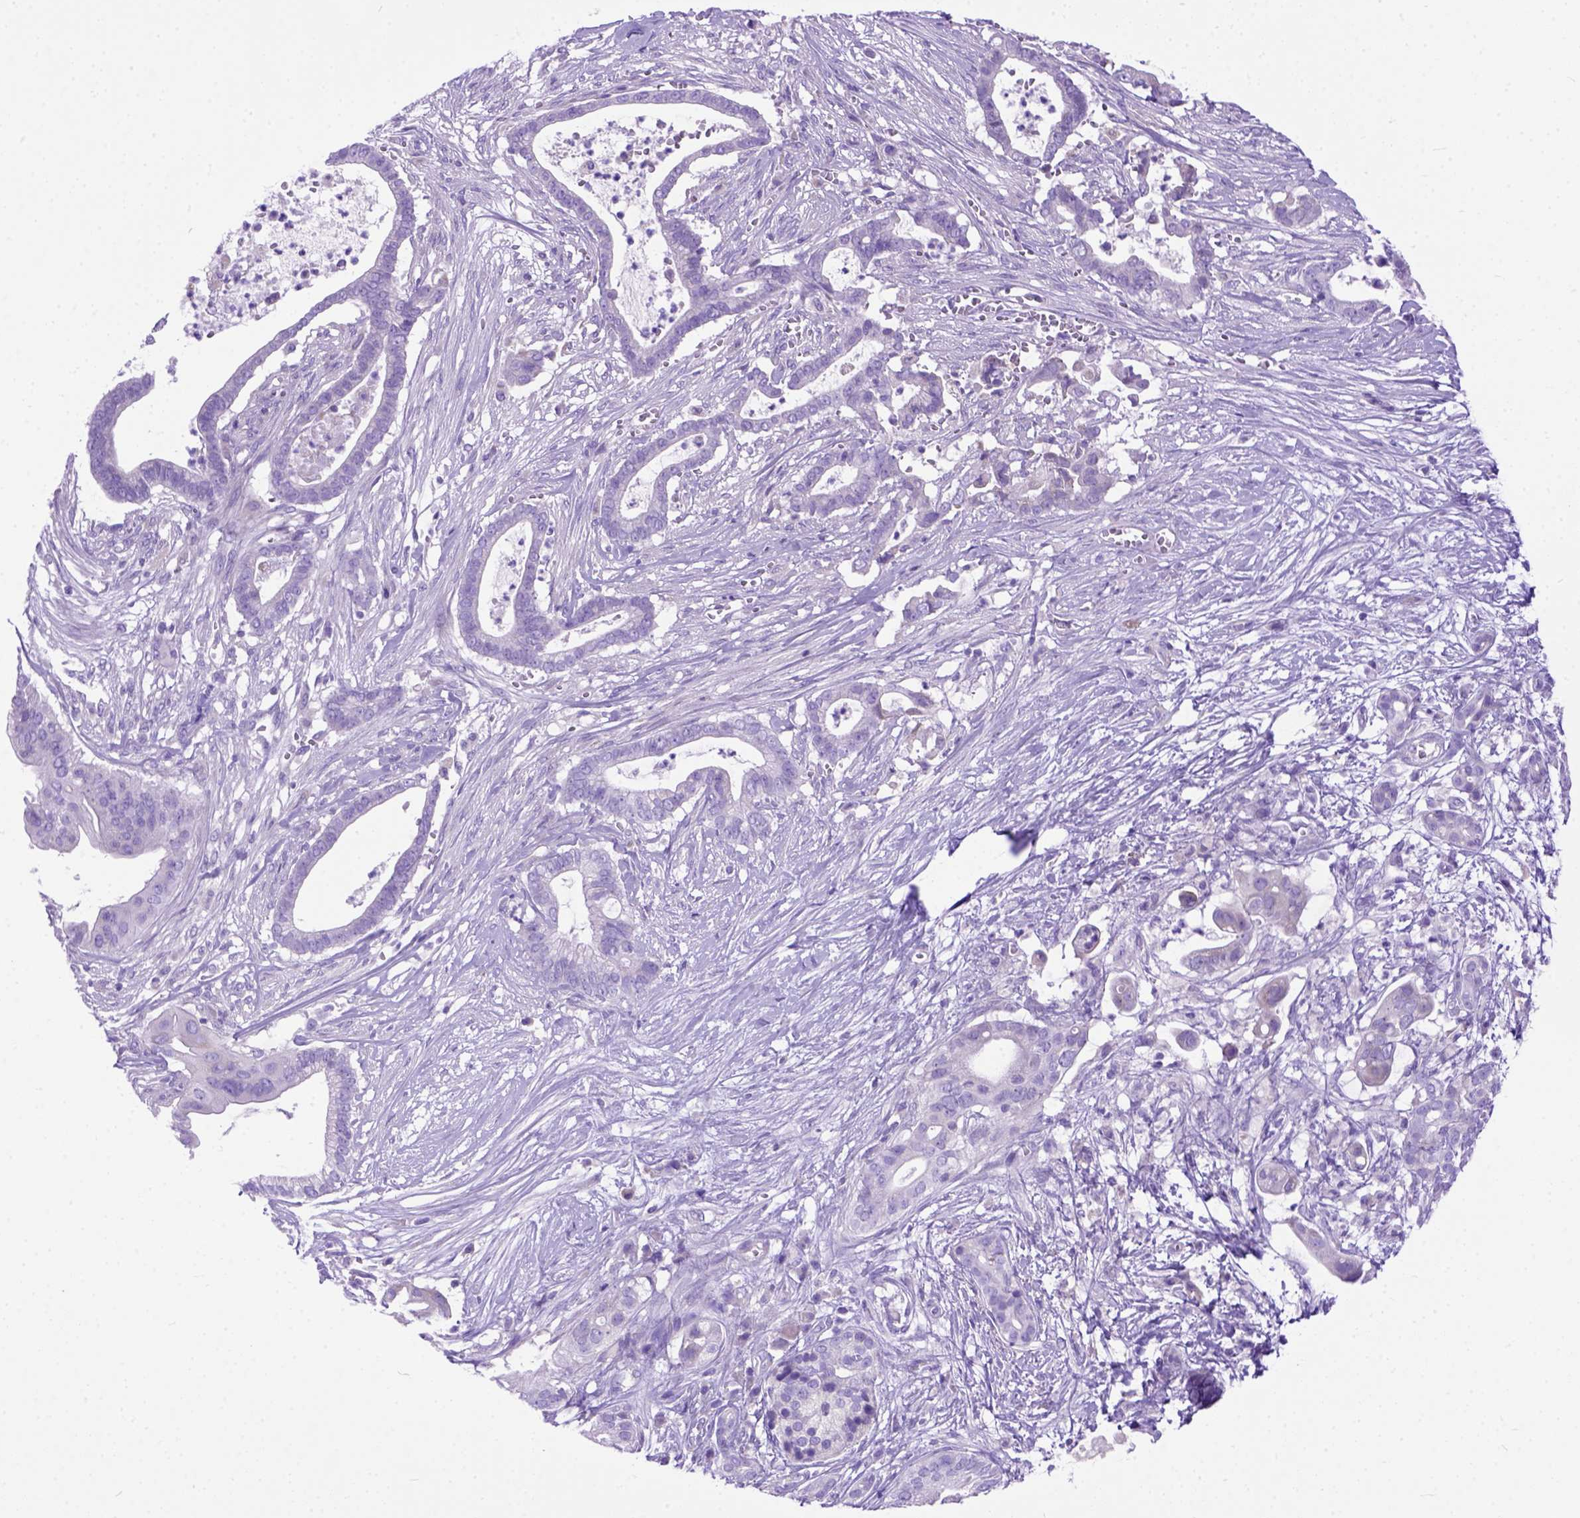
{"staining": {"intensity": "negative", "quantity": "none", "location": "none"}, "tissue": "pancreatic cancer", "cell_type": "Tumor cells", "image_type": "cancer", "snomed": [{"axis": "morphology", "description": "Adenocarcinoma, NOS"}, {"axis": "topography", "description": "Pancreas"}], "caption": "Pancreatic cancer (adenocarcinoma) stained for a protein using IHC reveals no positivity tumor cells.", "gene": "ODAD3", "patient": {"sex": "male", "age": 61}}